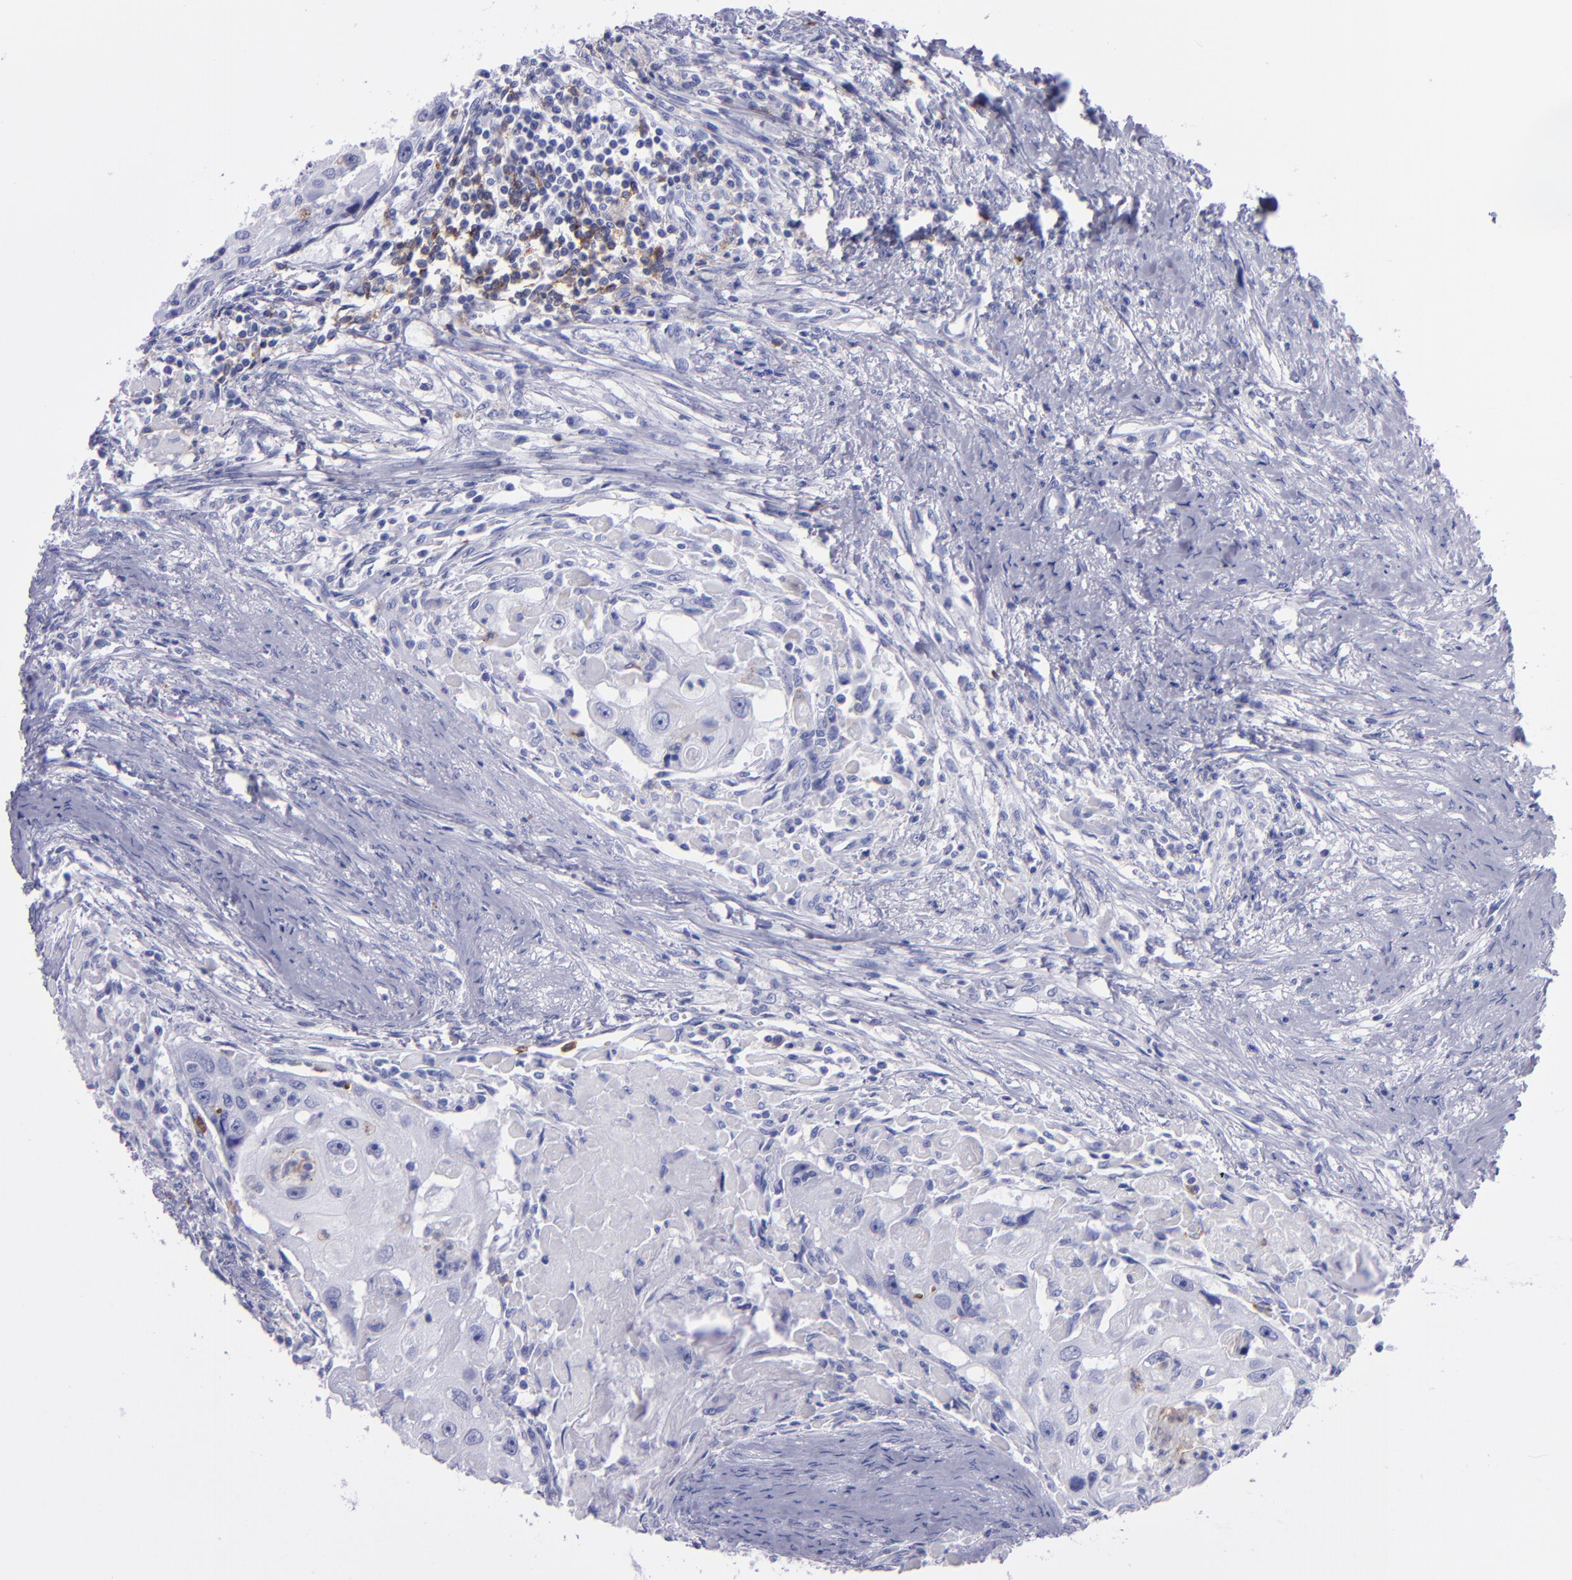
{"staining": {"intensity": "negative", "quantity": "none", "location": "none"}, "tissue": "head and neck cancer", "cell_type": "Tumor cells", "image_type": "cancer", "snomed": [{"axis": "morphology", "description": "Squamous cell carcinoma, NOS"}, {"axis": "topography", "description": "Head-Neck"}], "caption": "IHC micrograph of head and neck cancer stained for a protein (brown), which displays no expression in tumor cells. The staining was performed using DAB to visualize the protein expression in brown, while the nuclei were stained in blue with hematoxylin (Magnification: 20x).", "gene": "CR1", "patient": {"sex": "male", "age": 64}}